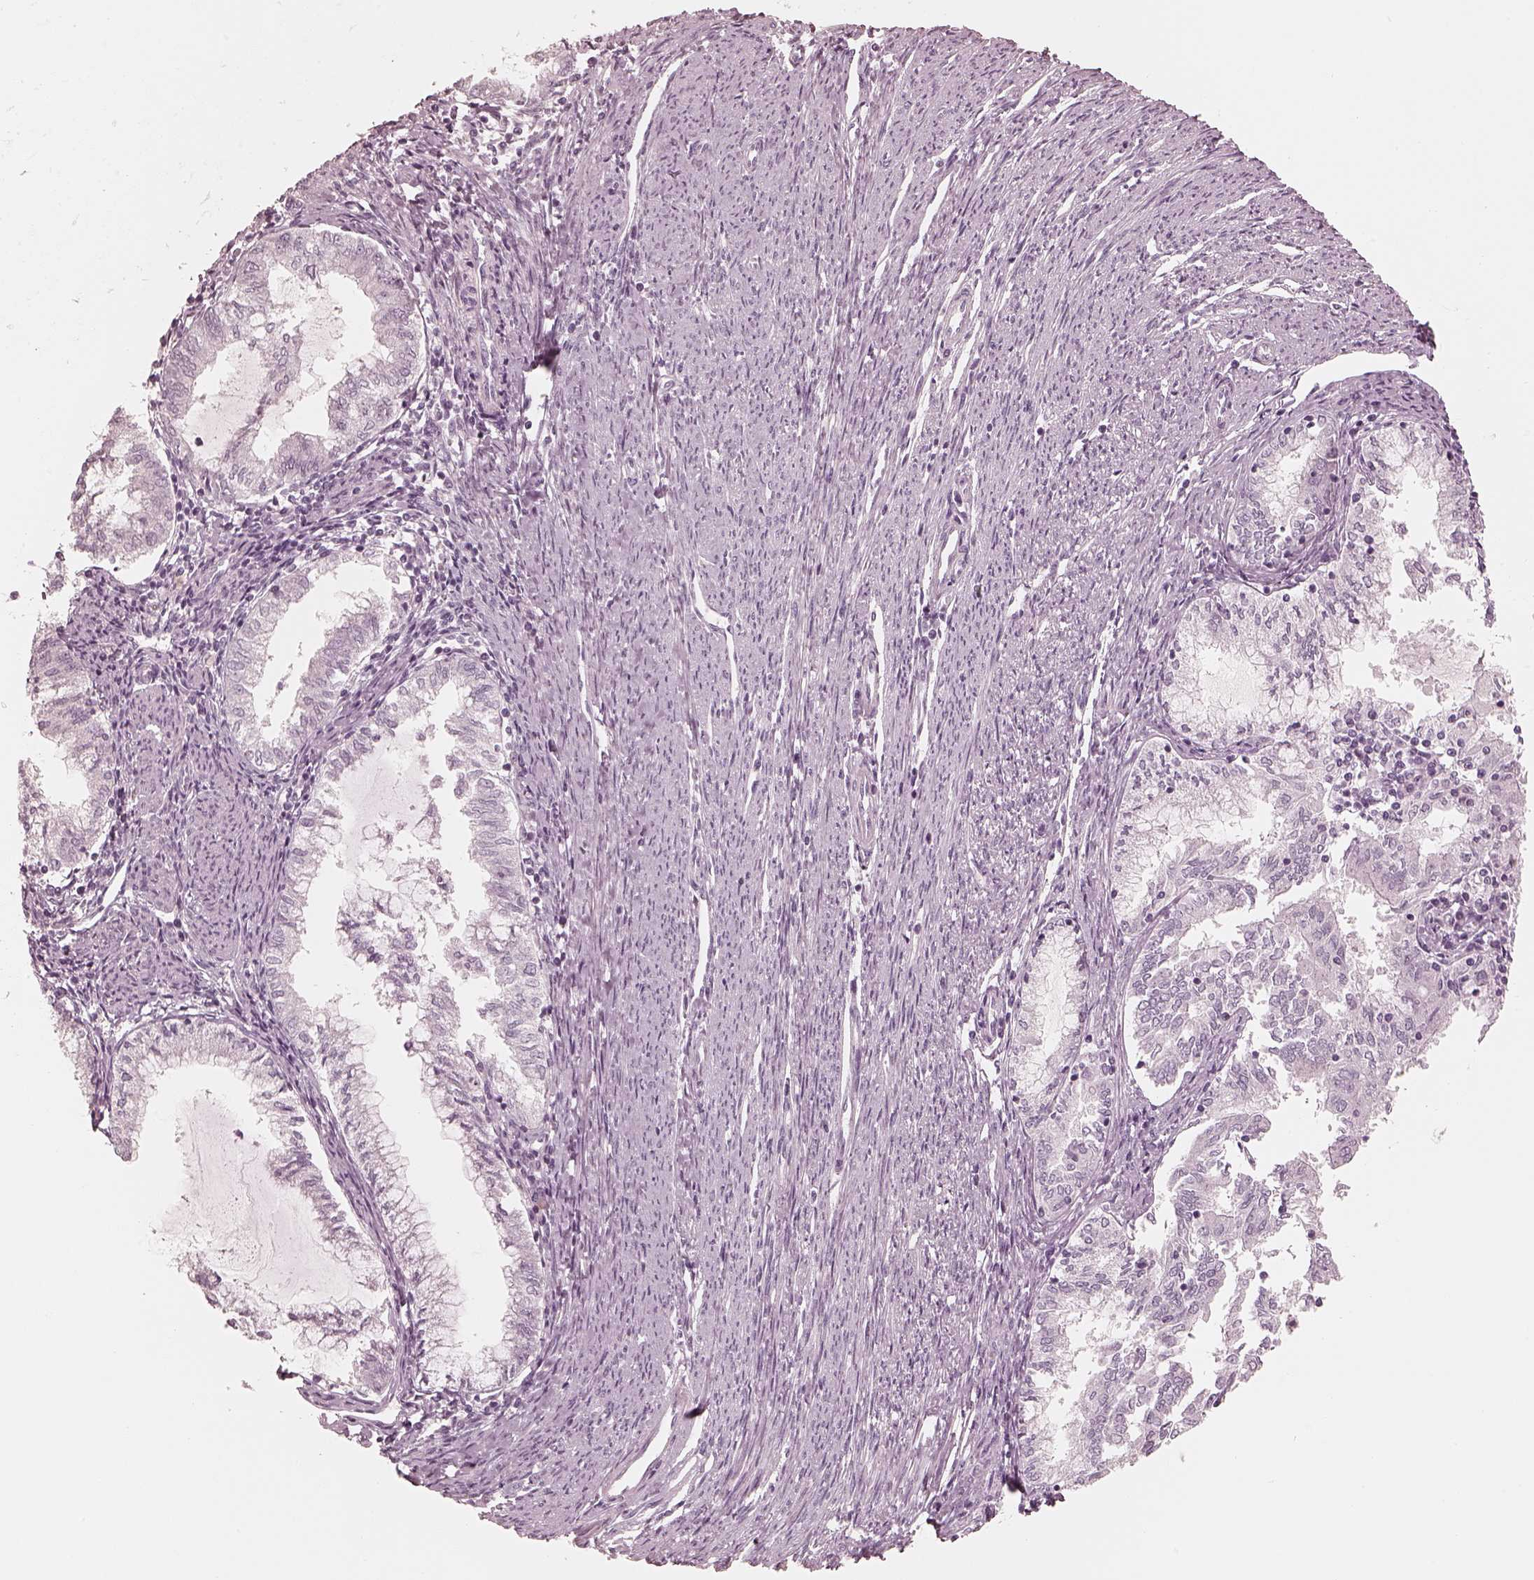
{"staining": {"intensity": "negative", "quantity": "none", "location": "none"}, "tissue": "endometrial cancer", "cell_type": "Tumor cells", "image_type": "cancer", "snomed": [{"axis": "morphology", "description": "Adenocarcinoma, NOS"}, {"axis": "topography", "description": "Endometrium"}], "caption": "Immunohistochemistry (IHC) image of neoplastic tissue: human adenocarcinoma (endometrial) stained with DAB (3,3'-diaminobenzidine) reveals no significant protein expression in tumor cells. (DAB immunohistochemistry (IHC) visualized using brightfield microscopy, high magnification).", "gene": "CALR3", "patient": {"sex": "female", "age": 79}}